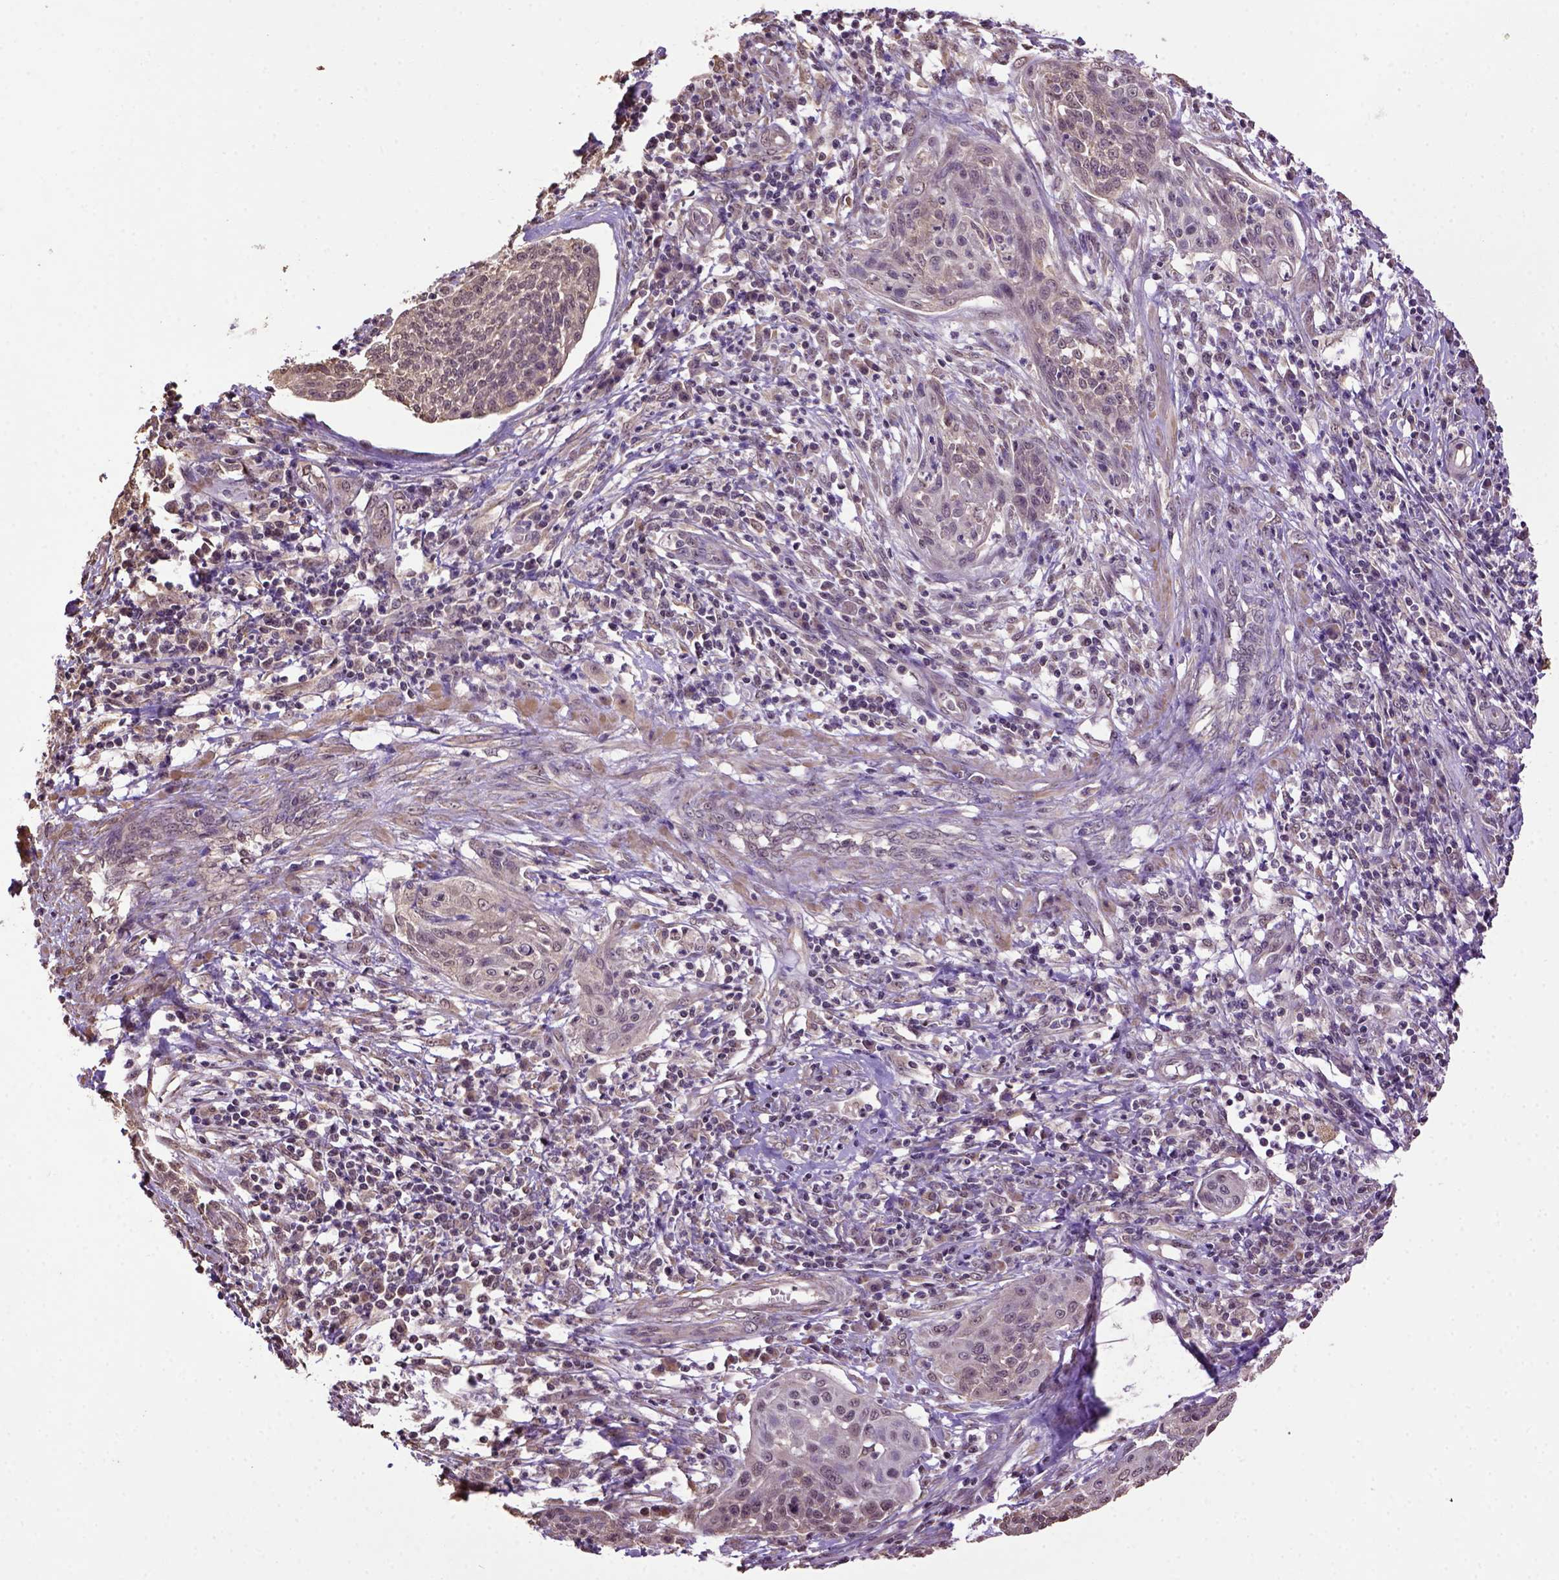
{"staining": {"intensity": "weak", "quantity": "25%-75%", "location": "cytoplasmic/membranous"}, "tissue": "cervical cancer", "cell_type": "Tumor cells", "image_type": "cancer", "snomed": [{"axis": "morphology", "description": "Squamous cell carcinoma, NOS"}, {"axis": "topography", "description": "Cervix"}], "caption": "About 25%-75% of tumor cells in human cervical cancer exhibit weak cytoplasmic/membranous protein staining as visualized by brown immunohistochemical staining.", "gene": "WDR17", "patient": {"sex": "female", "age": 34}}